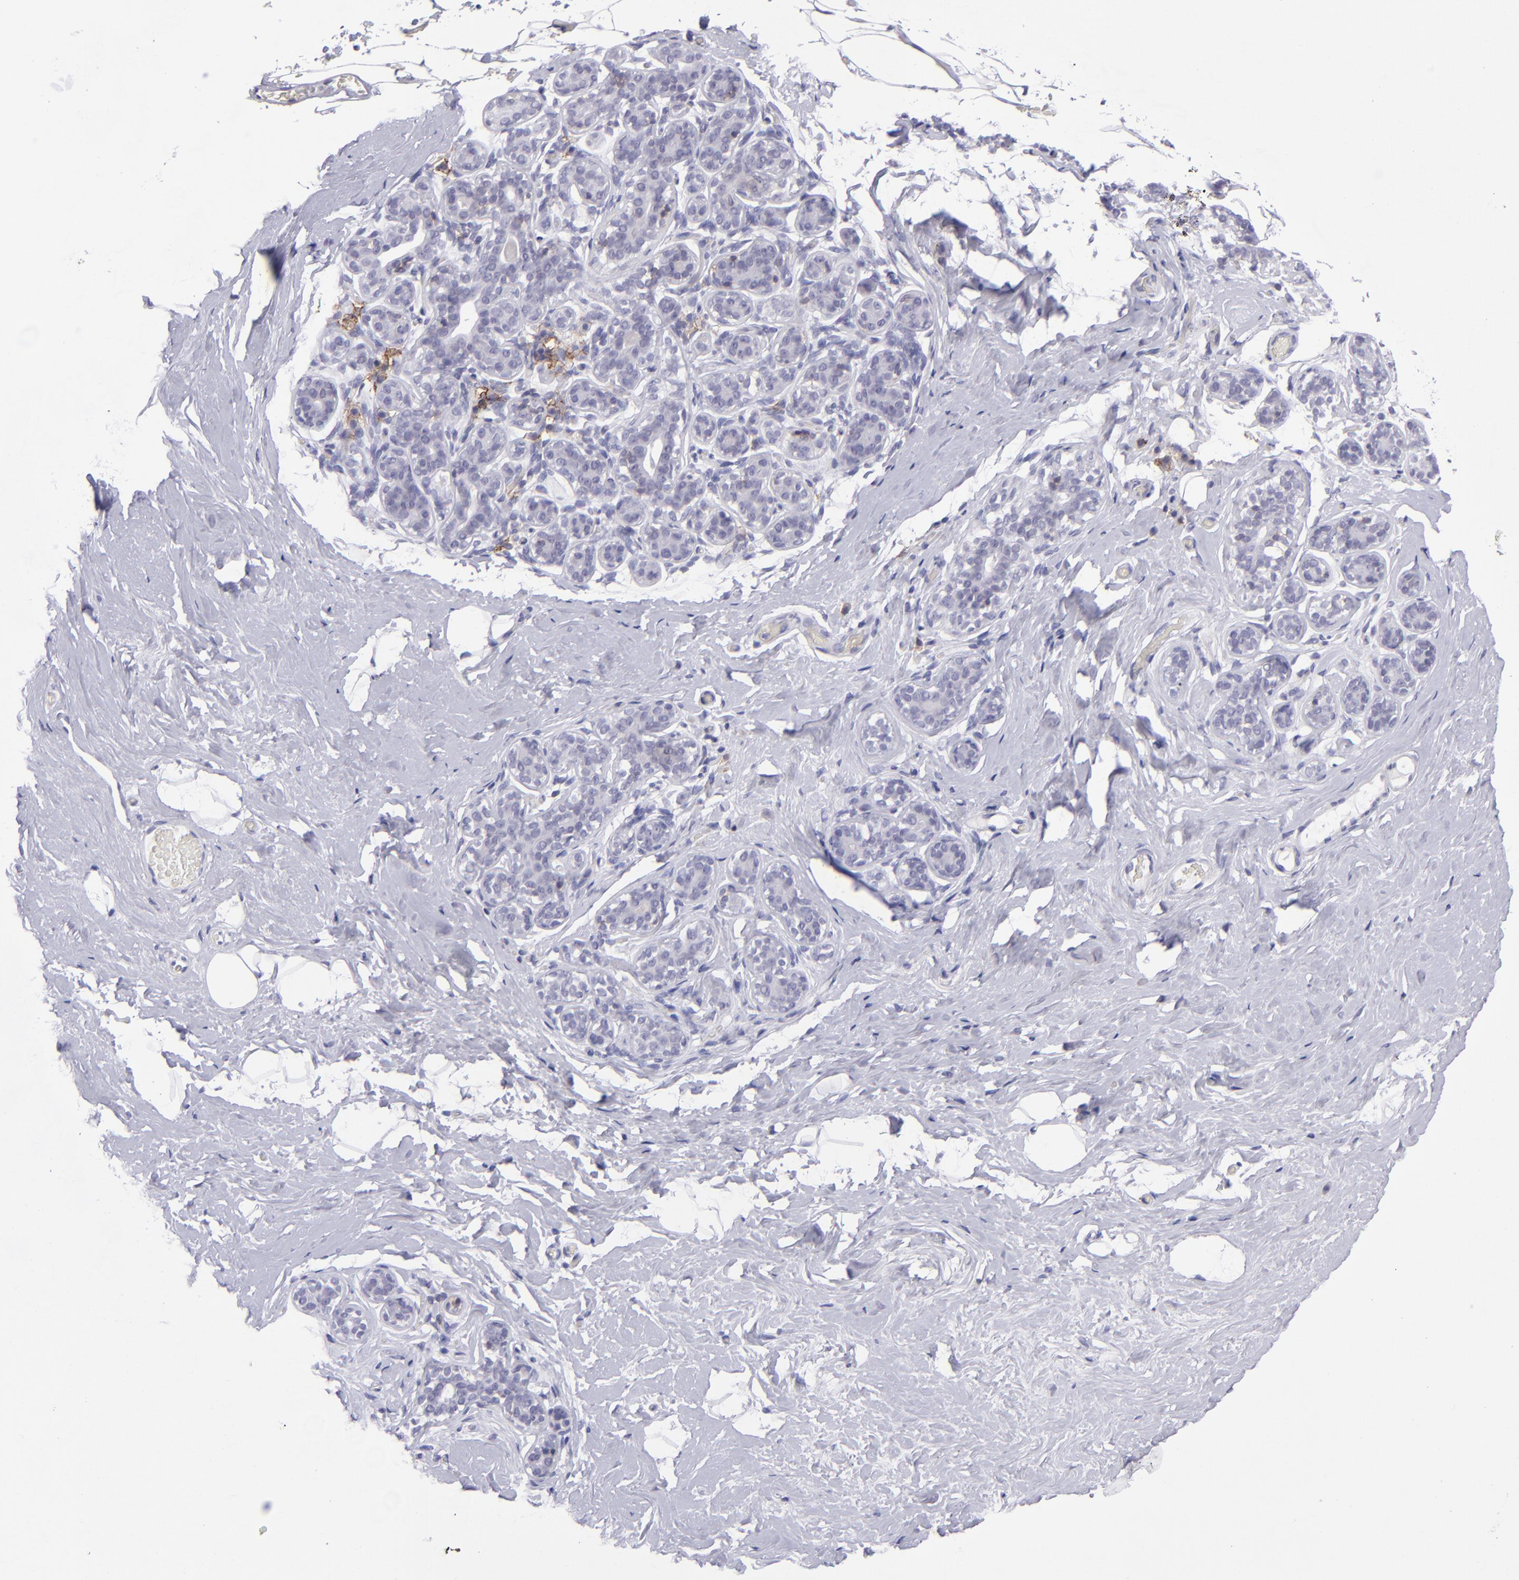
{"staining": {"intensity": "negative", "quantity": "none", "location": "none"}, "tissue": "breast", "cell_type": "Adipocytes", "image_type": "normal", "snomed": [{"axis": "morphology", "description": "Normal tissue, NOS"}, {"axis": "topography", "description": "Breast"}, {"axis": "topography", "description": "Soft tissue"}], "caption": "Breast stained for a protein using immunohistochemistry (IHC) reveals no staining adipocytes.", "gene": "CD48", "patient": {"sex": "female", "age": 75}}